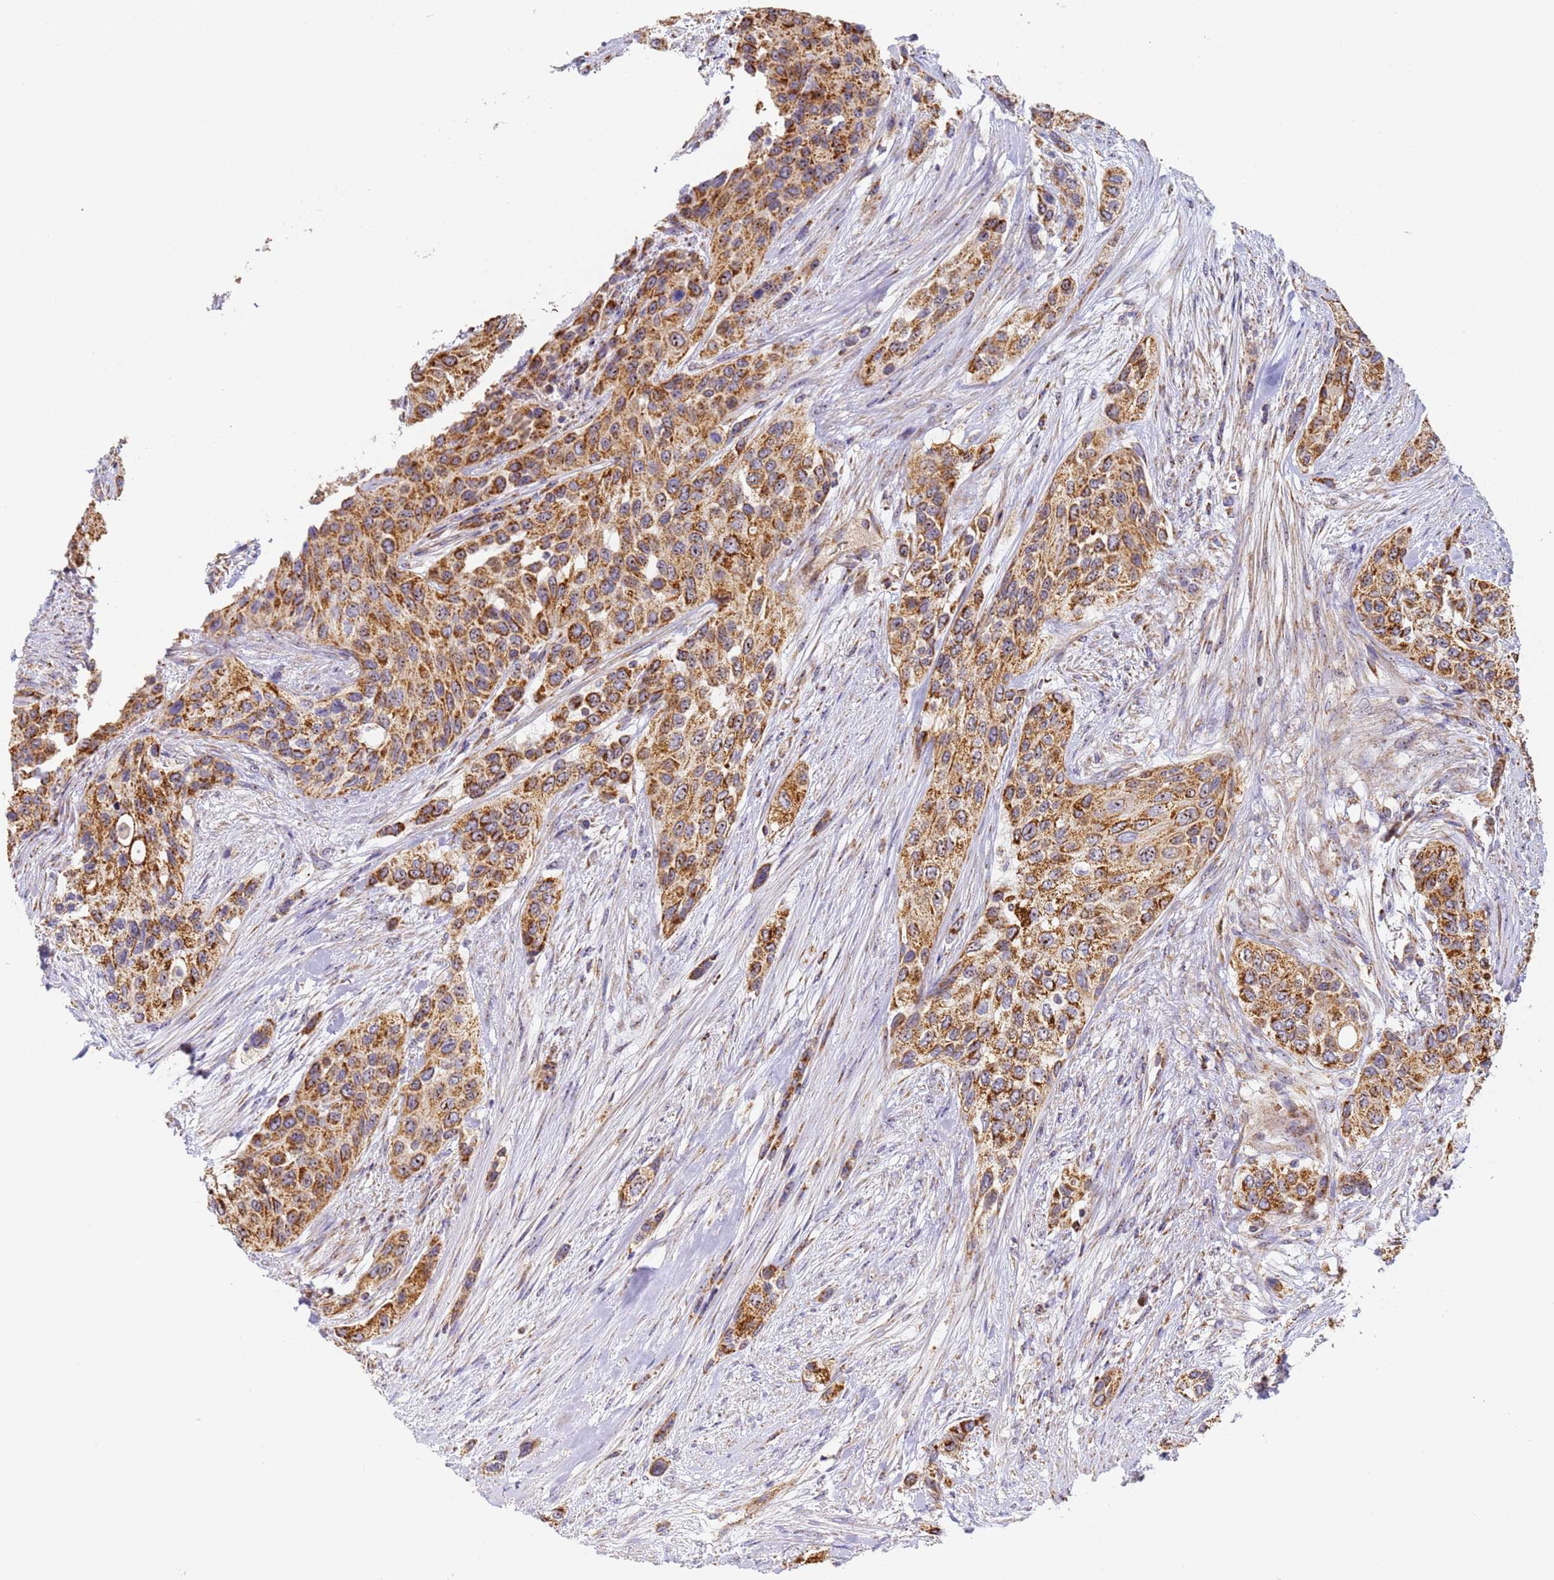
{"staining": {"intensity": "moderate", "quantity": ">75%", "location": "cytoplasmic/membranous"}, "tissue": "urothelial cancer", "cell_type": "Tumor cells", "image_type": "cancer", "snomed": [{"axis": "morphology", "description": "Normal tissue, NOS"}, {"axis": "morphology", "description": "Urothelial carcinoma, High grade"}, {"axis": "topography", "description": "Vascular tissue"}, {"axis": "topography", "description": "Urinary bladder"}], "caption": "Immunohistochemical staining of human urothelial cancer displays medium levels of moderate cytoplasmic/membranous expression in approximately >75% of tumor cells.", "gene": "FRG2C", "patient": {"sex": "female", "age": 56}}